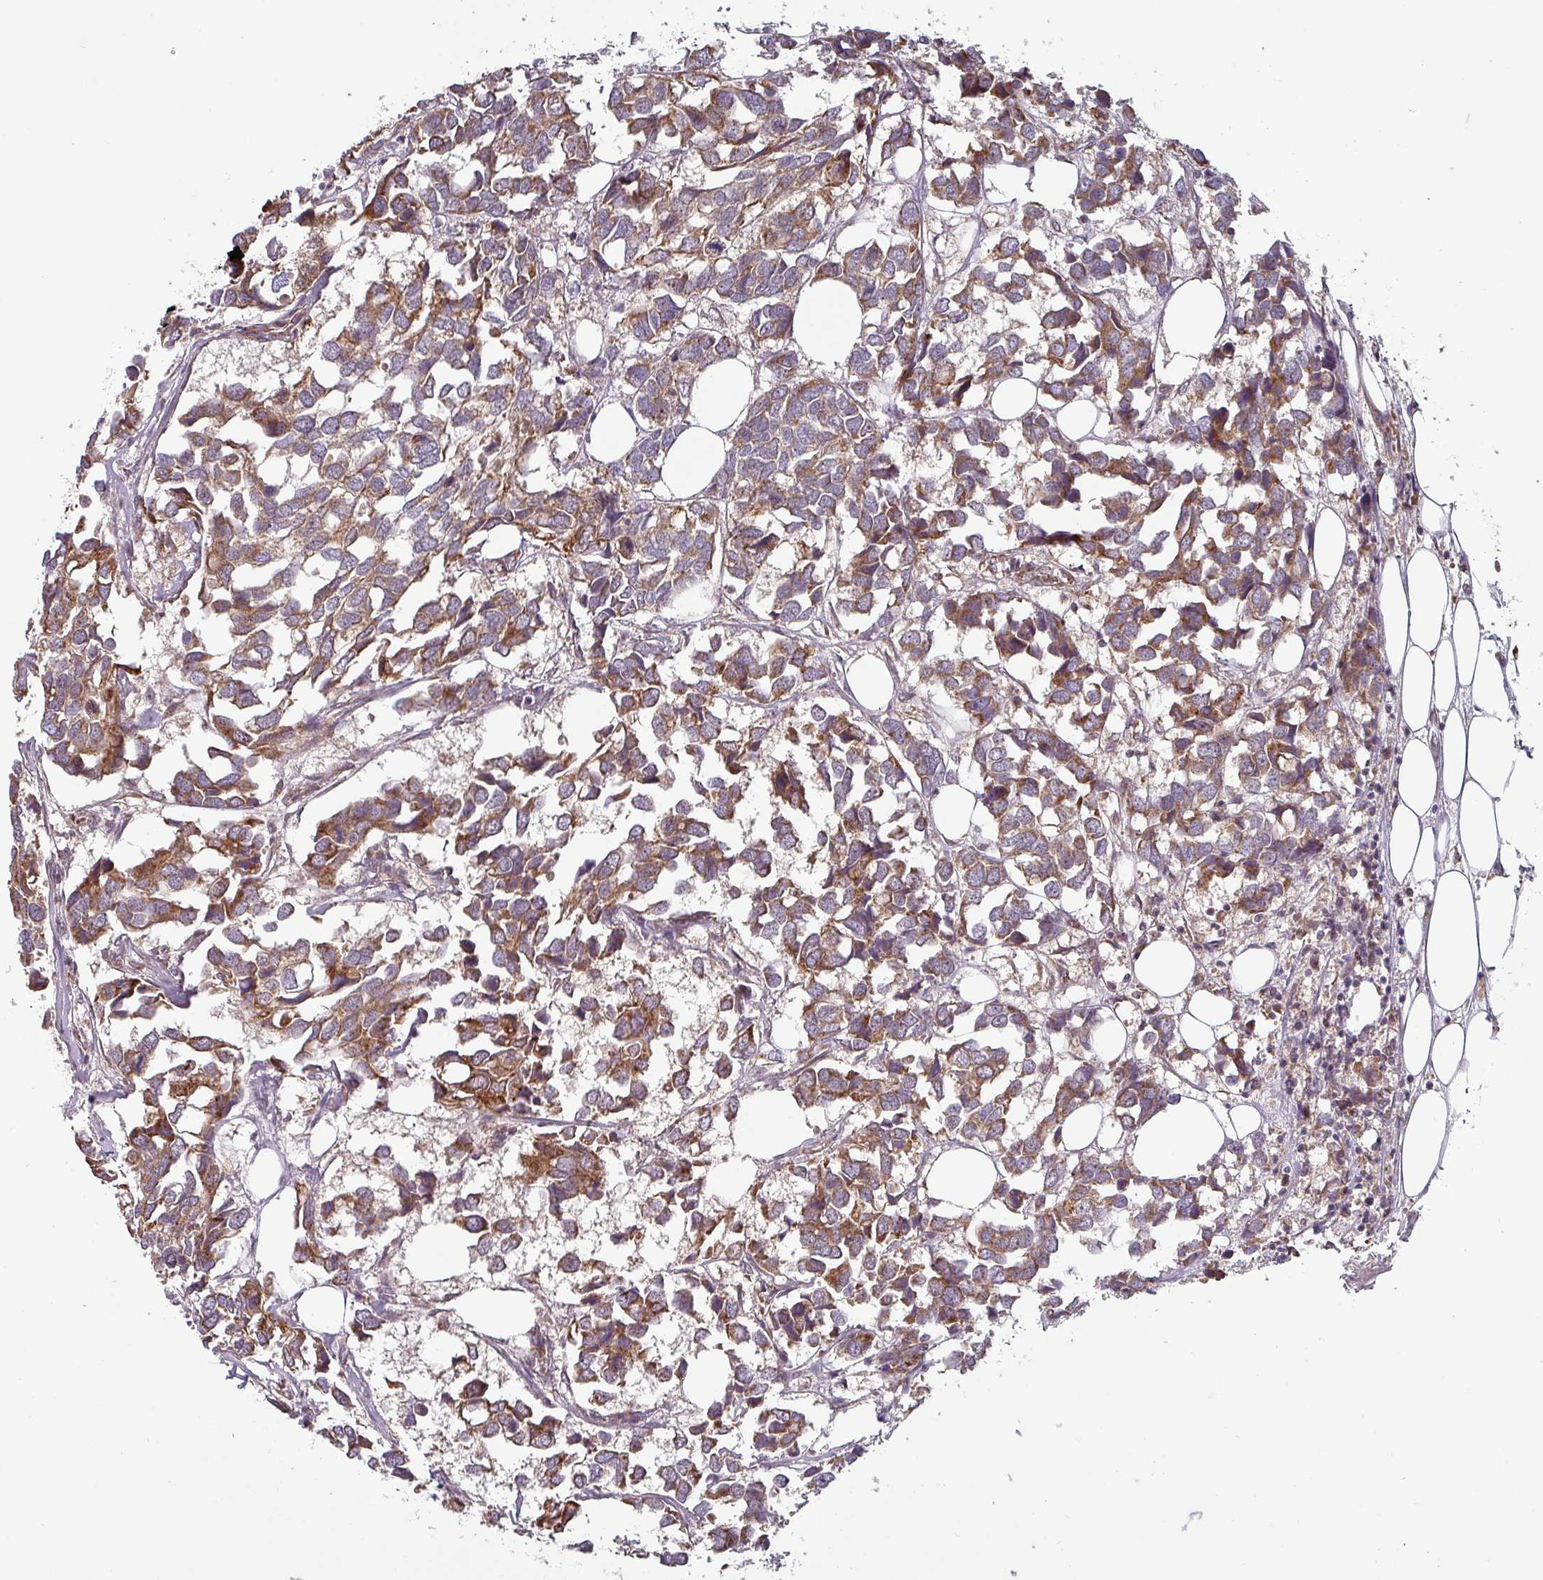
{"staining": {"intensity": "moderate", "quantity": ">75%", "location": "cytoplasmic/membranous"}, "tissue": "breast cancer", "cell_type": "Tumor cells", "image_type": "cancer", "snomed": [{"axis": "morphology", "description": "Duct carcinoma"}, {"axis": "topography", "description": "Breast"}], "caption": "Invasive ductal carcinoma (breast) stained with DAB IHC displays medium levels of moderate cytoplasmic/membranous staining in about >75% of tumor cells. (Brightfield microscopy of DAB IHC at high magnification).", "gene": "MRPS16", "patient": {"sex": "female", "age": 83}}